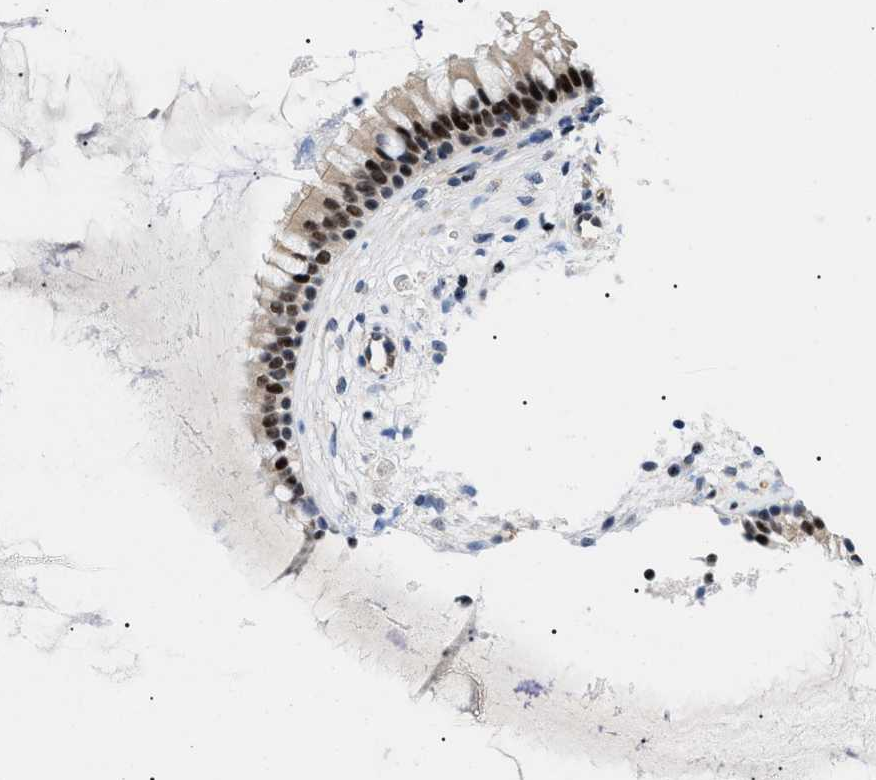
{"staining": {"intensity": "moderate", "quantity": ">75%", "location": "nuclear"}, "tissue": "nasopharynx", "cell_type": "Respiratory epithelial cells", "image_type": "normal", "snomed": [{"axis": "morphology", "description": "Normal tissue, NOS"}, {"axis": "topography", "description": "Nasopharynx"}], "caption": "There is medium levels of moderate nuclear positivity in respiratory epithelial cells of benign nasopharynx, as demonstrated by immunohistochemical staining (brown color).", "gene": "GARRE1", "patient": {"sex": "male", "age": 21}}